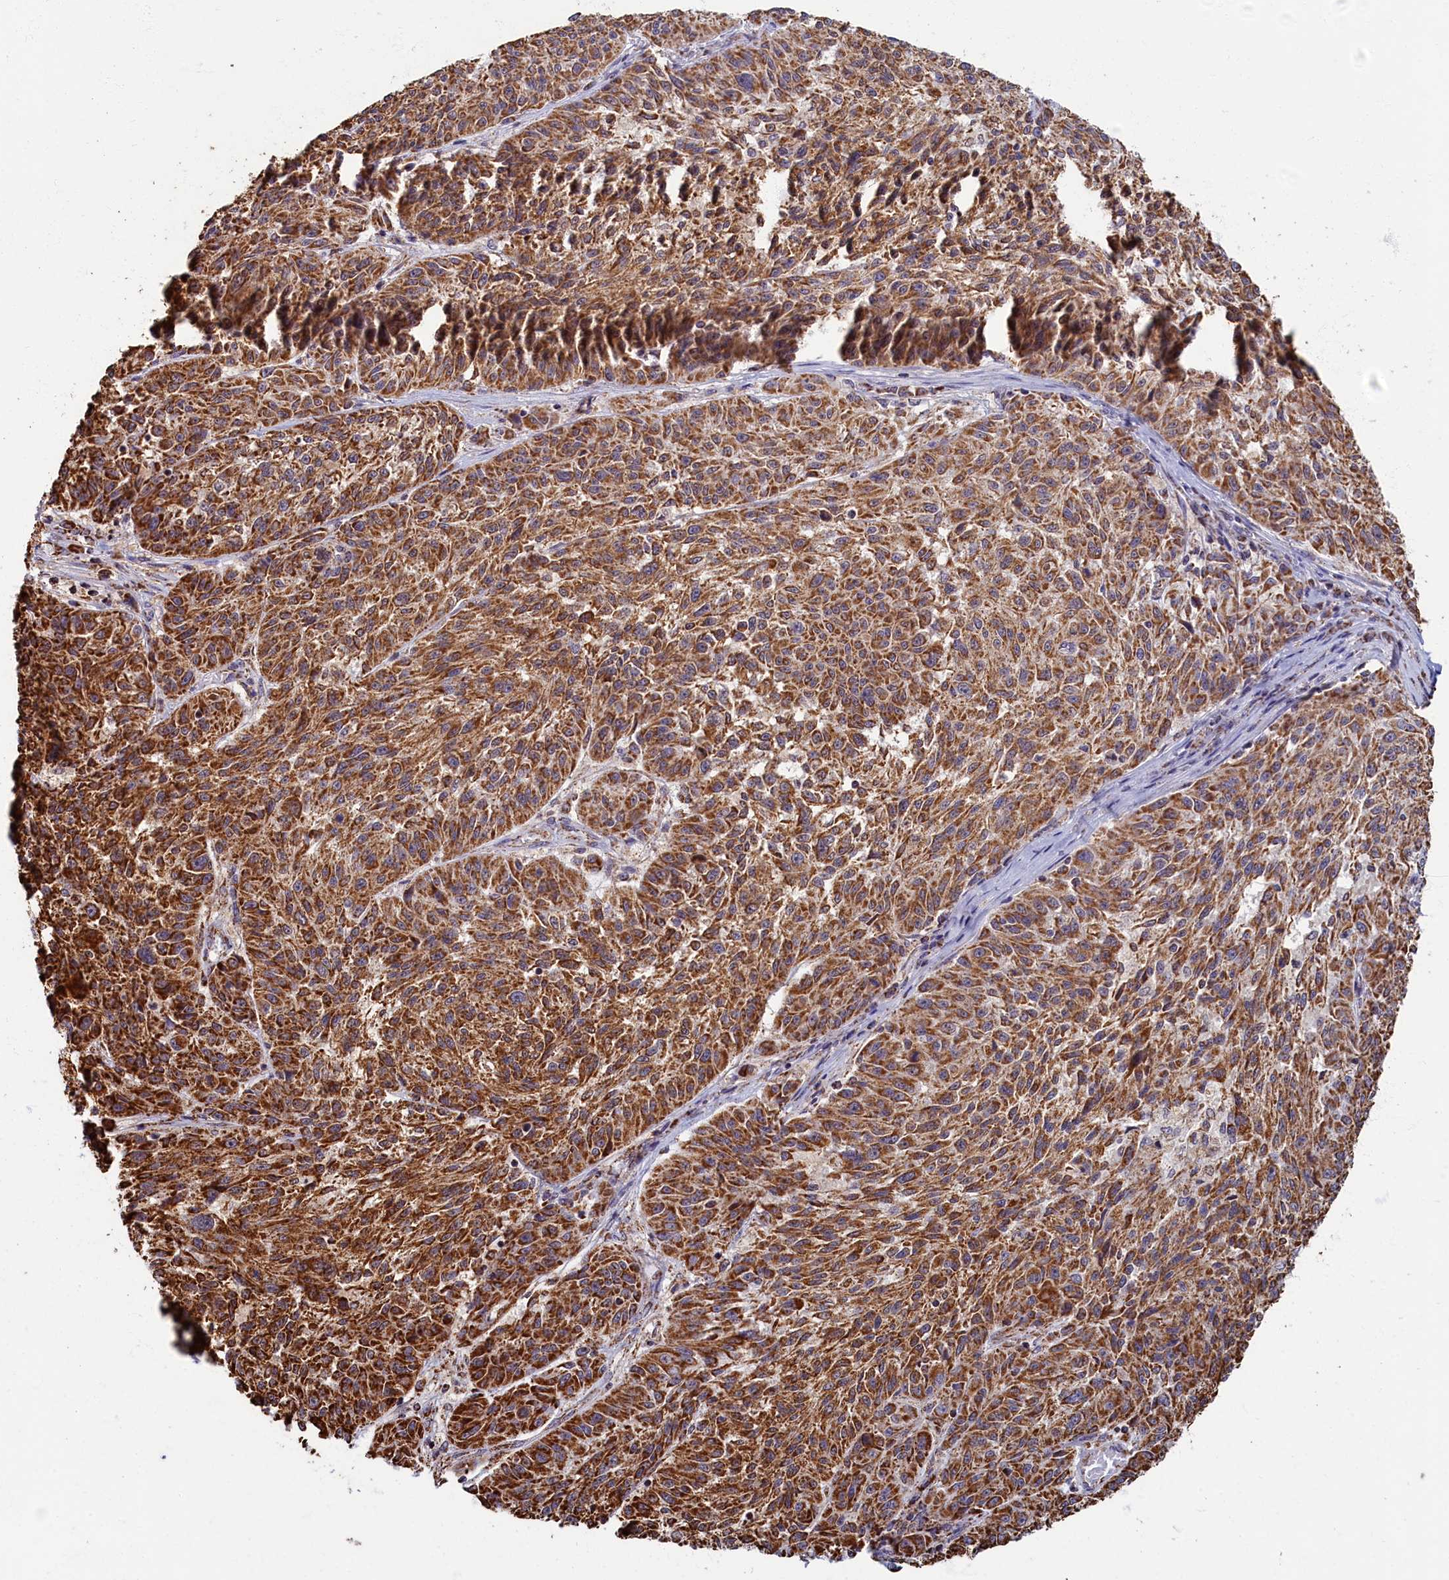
{"staining": {"intensity": "strong", "quantity": ">75%", "location": "cytoplasmic/membranous"}, "tissue": "melanoma", "cell_type": "Tumor cells", "image_type": "cancer", "snomed": [{"axis": "morphology", "description": "Malignant melanoma, NOS"}, {"axis": "topography", "description": "Skin"}], "caption": "Protein staining of melanoma tissue demonstrates strong cytoplasmic/membranous expression in approximately >75% of tumor cells.", "gene": "SPR", "patient": {"sex": "male", "age": 53}}